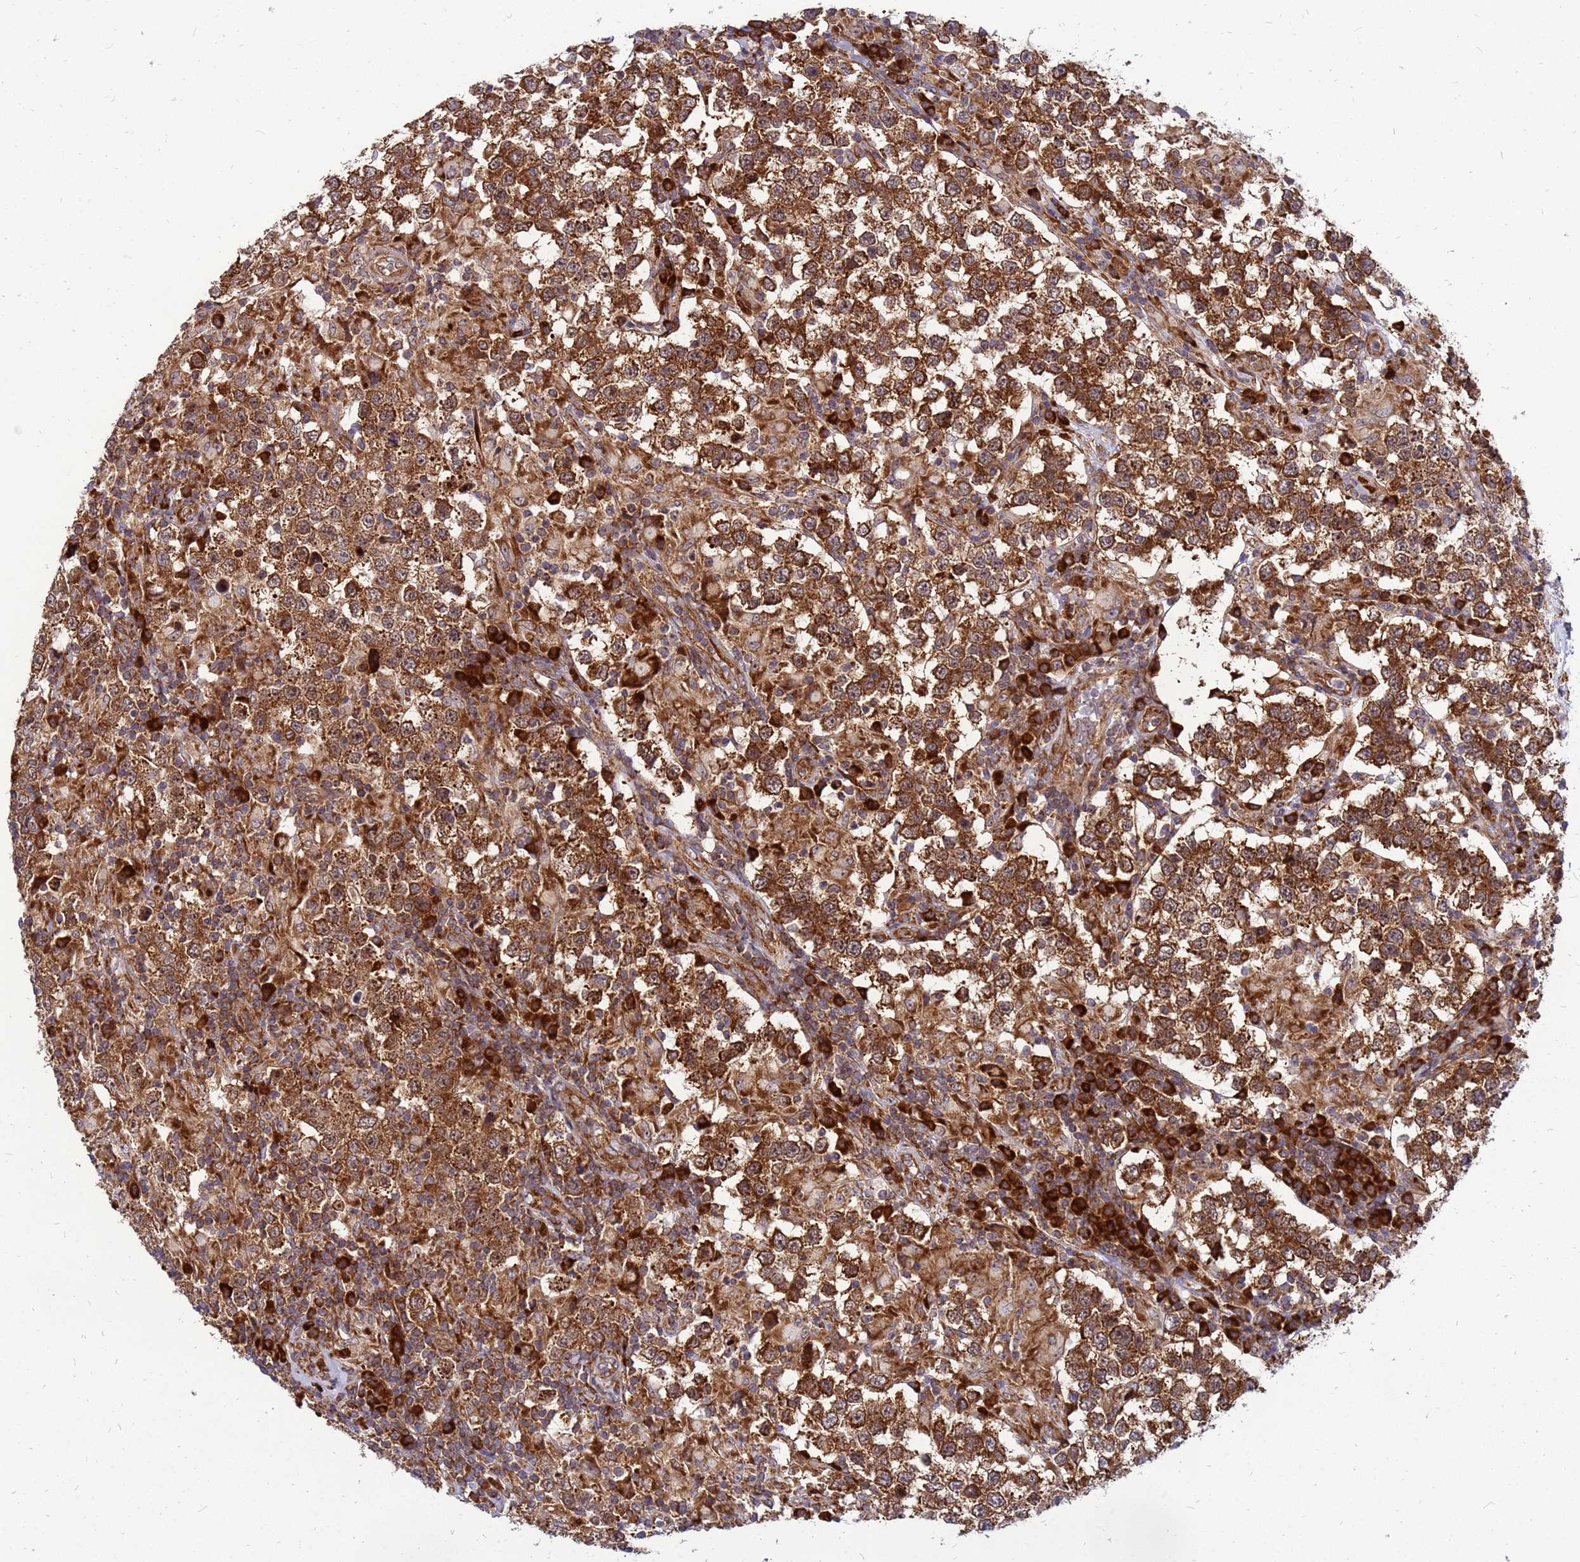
{"staining": {"intensity": "strong", "quantity": ">75%", "location": "cytoplasmic/membranous"}, "tissue": "testis cancer", "cell_type": "Tumor cells", "image_type": "cancer", "snomed": [{"axis": "morphology", "description": "Seminoma, NOS"}, {"axis": "morphology", "description": "Carcinoma, Embryonal, NOS"}, {"axis": "topography", "description": "Testis"}], "caption": "Strong cytoplasmic/membranous staining is identified in about >75% of tumor cells in testis cancer.", "gene": "RPL8", "patient": {"sex": "male", "age": 41}}